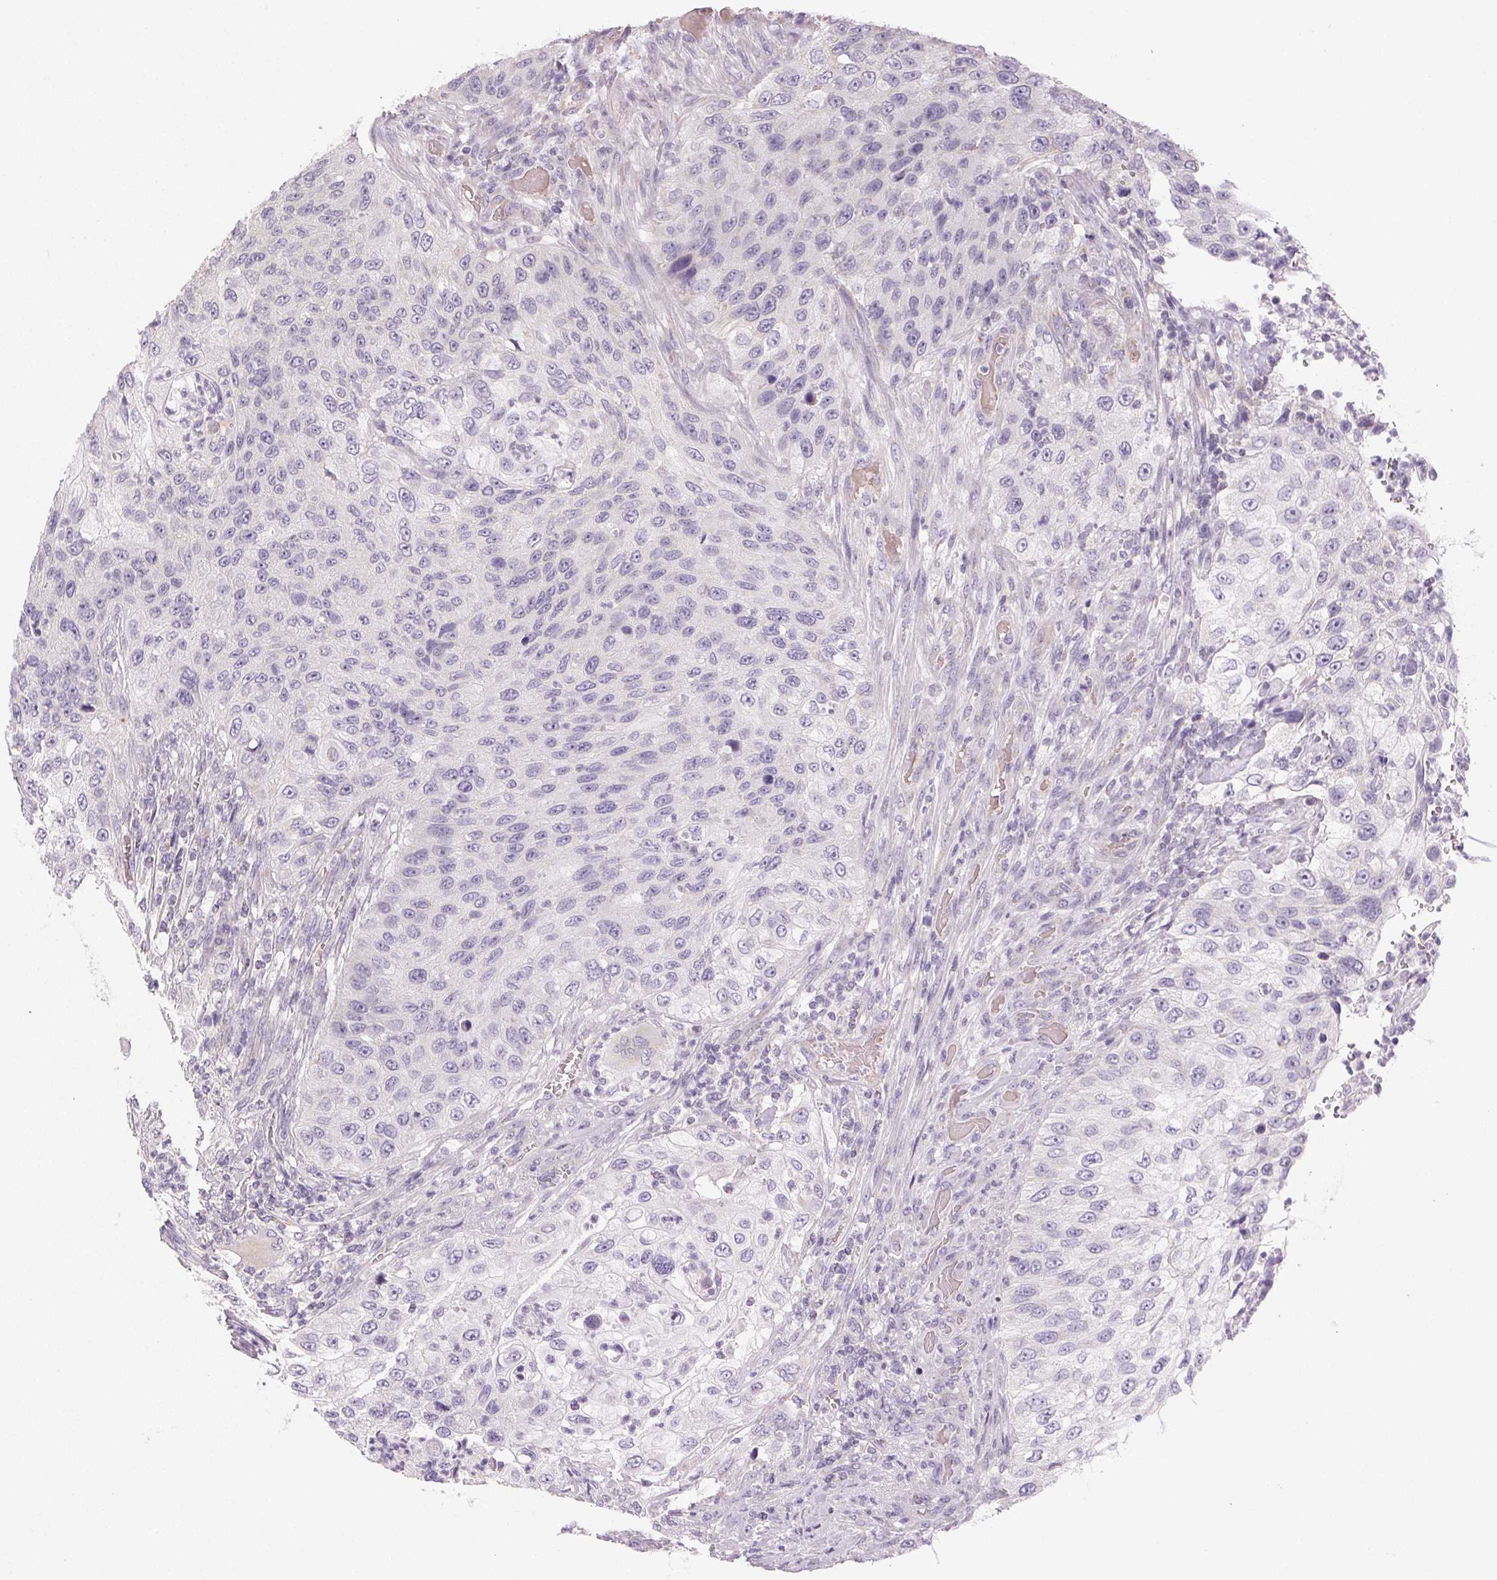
{"staining": {"intensity": "negative", "quantity": "none", "location": "none"}, "tissue": "urothelial cancer", "cell_type": "Tumor cells", "image_type": "cancer", "snomed": [{"axis": "morphology", "description": "Urothelial carcinoma, High grade"}, {"axis": "topography", "description": "Urinary bladder"}], "caption": "Human urothelial cancer stained for a protein using immunohistochemistry demonstrates no positivity in tumor cells.", "gene": "SMYD1", "patient": {"sex": "female", "age": 60}}